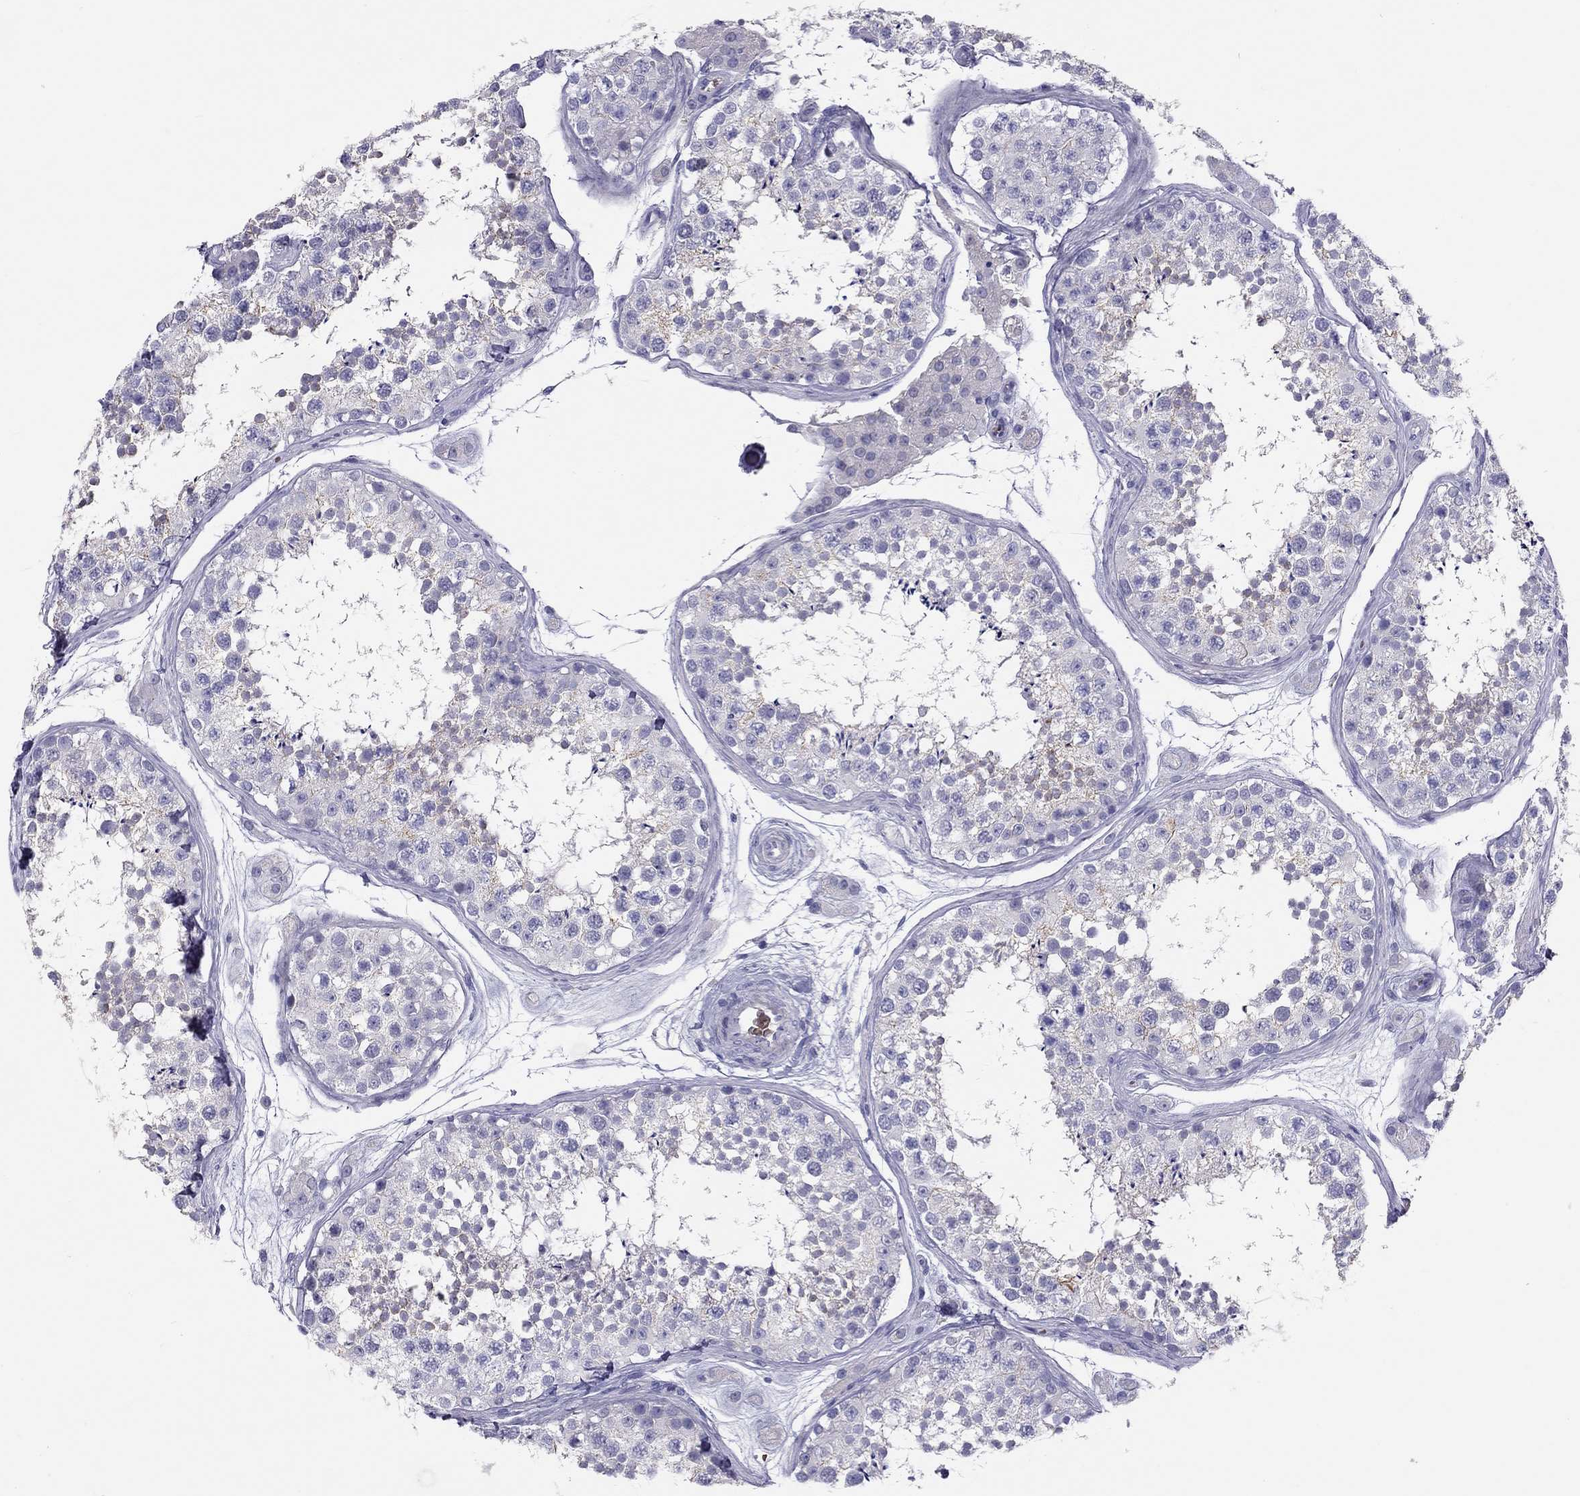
{"staining": {"intensity": "negative", "quantity": "none", "location": "none"}, "tissue": "testis", "cell_type": "Cells in seminiferous ducts", "image_type": "normal", "snomed": [{"axis": "morphology", "description": "Normal tissue, NOS"}, {"axis": "topography", "description": "Testis"}], "caption": "Immunohistochemical staining of normal human testis shows no significant expression in cells in seminiferous ducts. (DAB IHC, high magnification).", "gene": "FRMD1", "patient": {"sex": "male", "age": 41}}